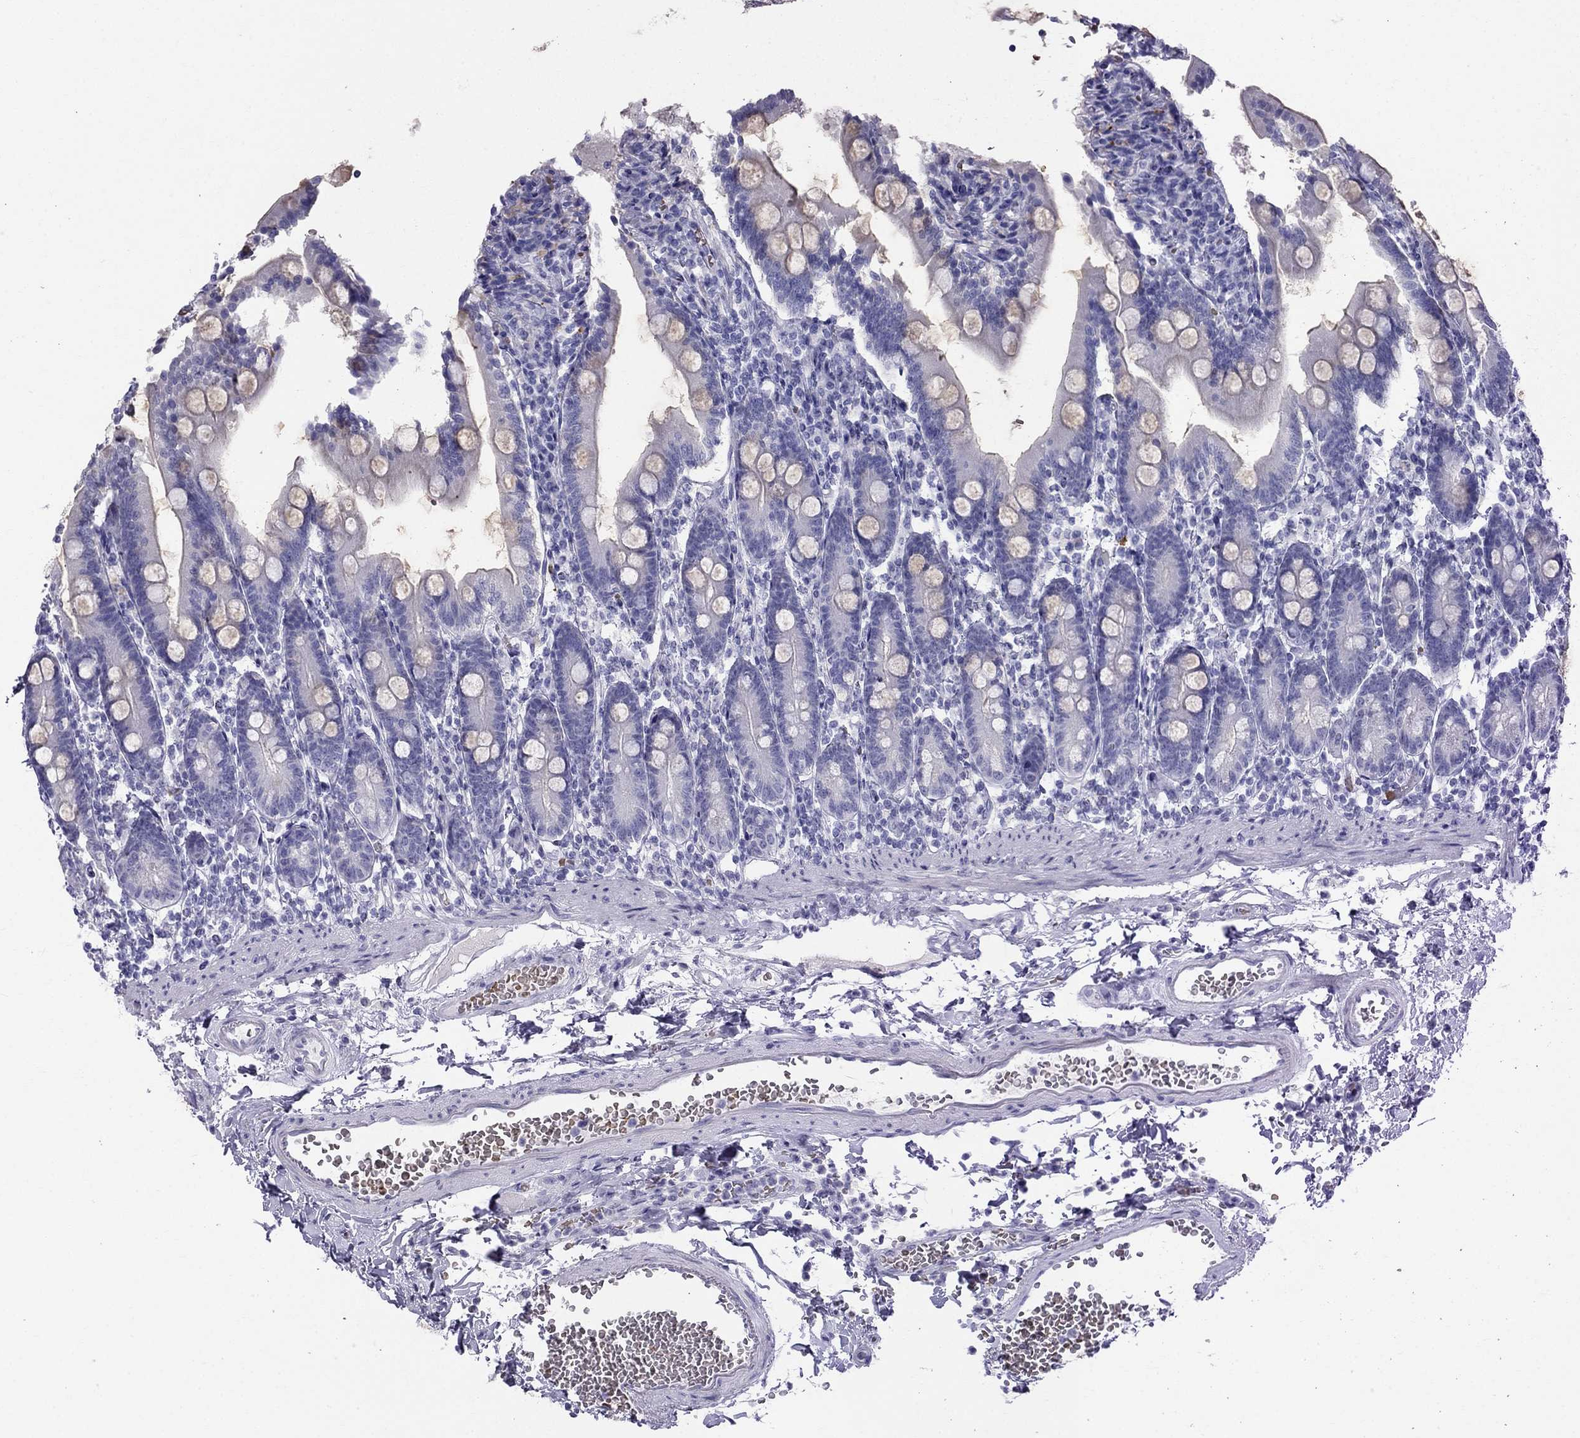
{"staining": {"intensity": "negative", "quantity": "none", "location": "none"}, "tissue": "duodenum", "cell_type": "Glandular cells", "image_type": "normal", "snomed": [{"axis": "morphology", "description": "Normal tissue, NOS"}, {"axis": "topography", "description": "Duodenum"}], "caption": "IHC of unremarkable duodenum demonstrates no staining in glandular cells. (DAB (3,3'-diaminobenzidine) immunohistochemistry (IHC) visualized using brightfield microscopy, high magnification).", "gene": "DNAAF6", "patient": {"sex": "female", "age": 67}}